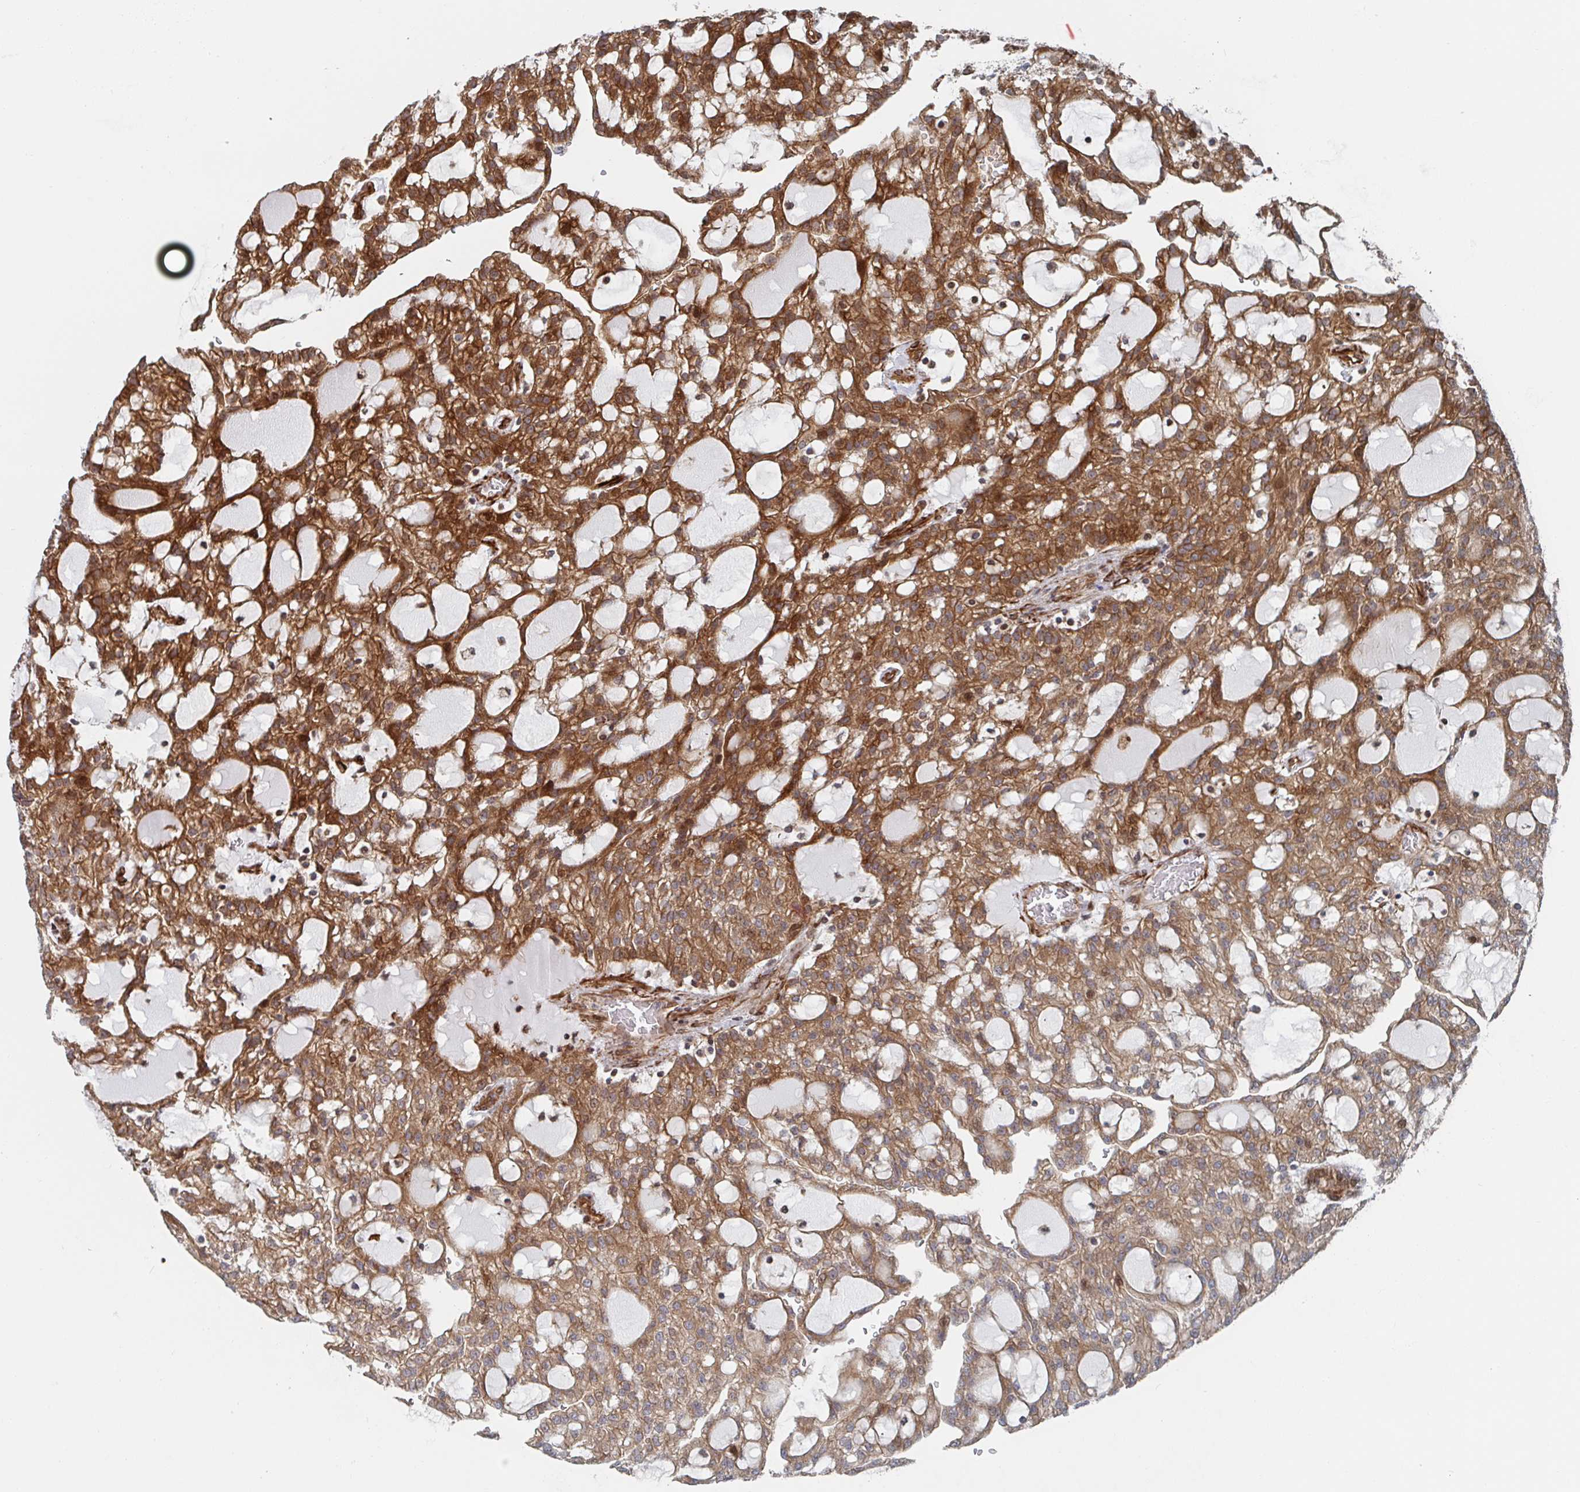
{"staining": {"intensity": "moderate", "quantity": ">75%", "location": "cytoplasmic/membranous"}, "tissue": "renal cancer", "cell_type": "Tumor cells", "image_type": "cancer", "snomed": [{"axis": "morphology", "description": "Adenocarcinoma, NOS"}, {"axis": "topography", "description": "Kidney"}], "caption": "Adenocarcinoma (renal) stained with DAB IHC exhibits medium levels of moderate cytoplasmic/membranous positivity in approximately >75% of tumor cells.", "gene": "DVL3", "patient": {"sex": "male", "age": 63}}